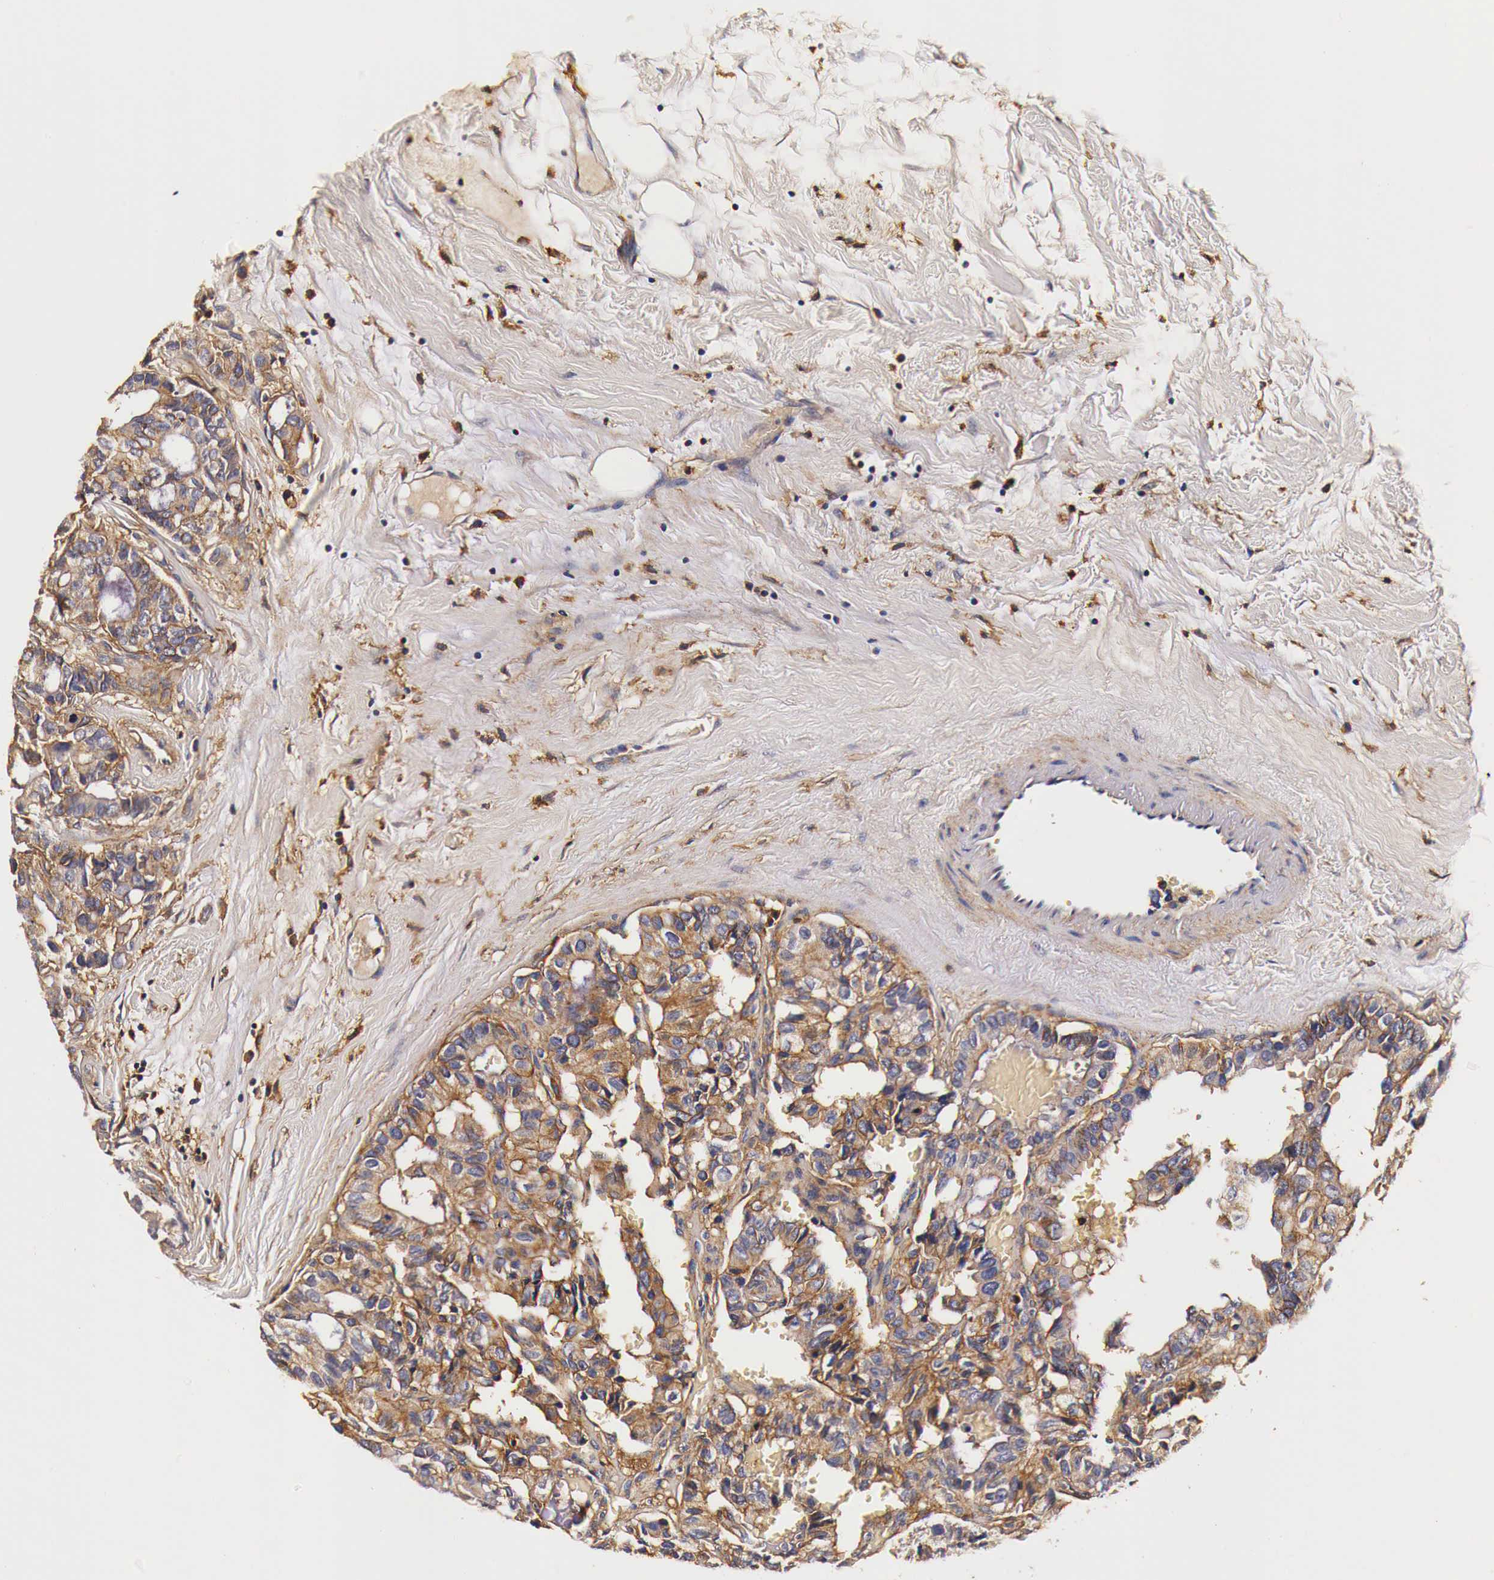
{"staining": {"intensity": "moderate", "quantity": ">75%", "location": "cytoplasmic/membranous"}, "tissue": "breast cancer", "cell_type": "Tumor cells", "image_type": "cancer", "snomed": [{"axis": "morphology", "description": "Duct carcinoma"}, {"axis": "topography", "description": "Breast"}], "caption": "DAB immunohistochemical staining of human breast cancer demonstrates moderate cytoplasmic/membranous protein staining in about >75% of tumor cells.", "gene": "RP2", "patient": {"sex": "female", "age": 69}}